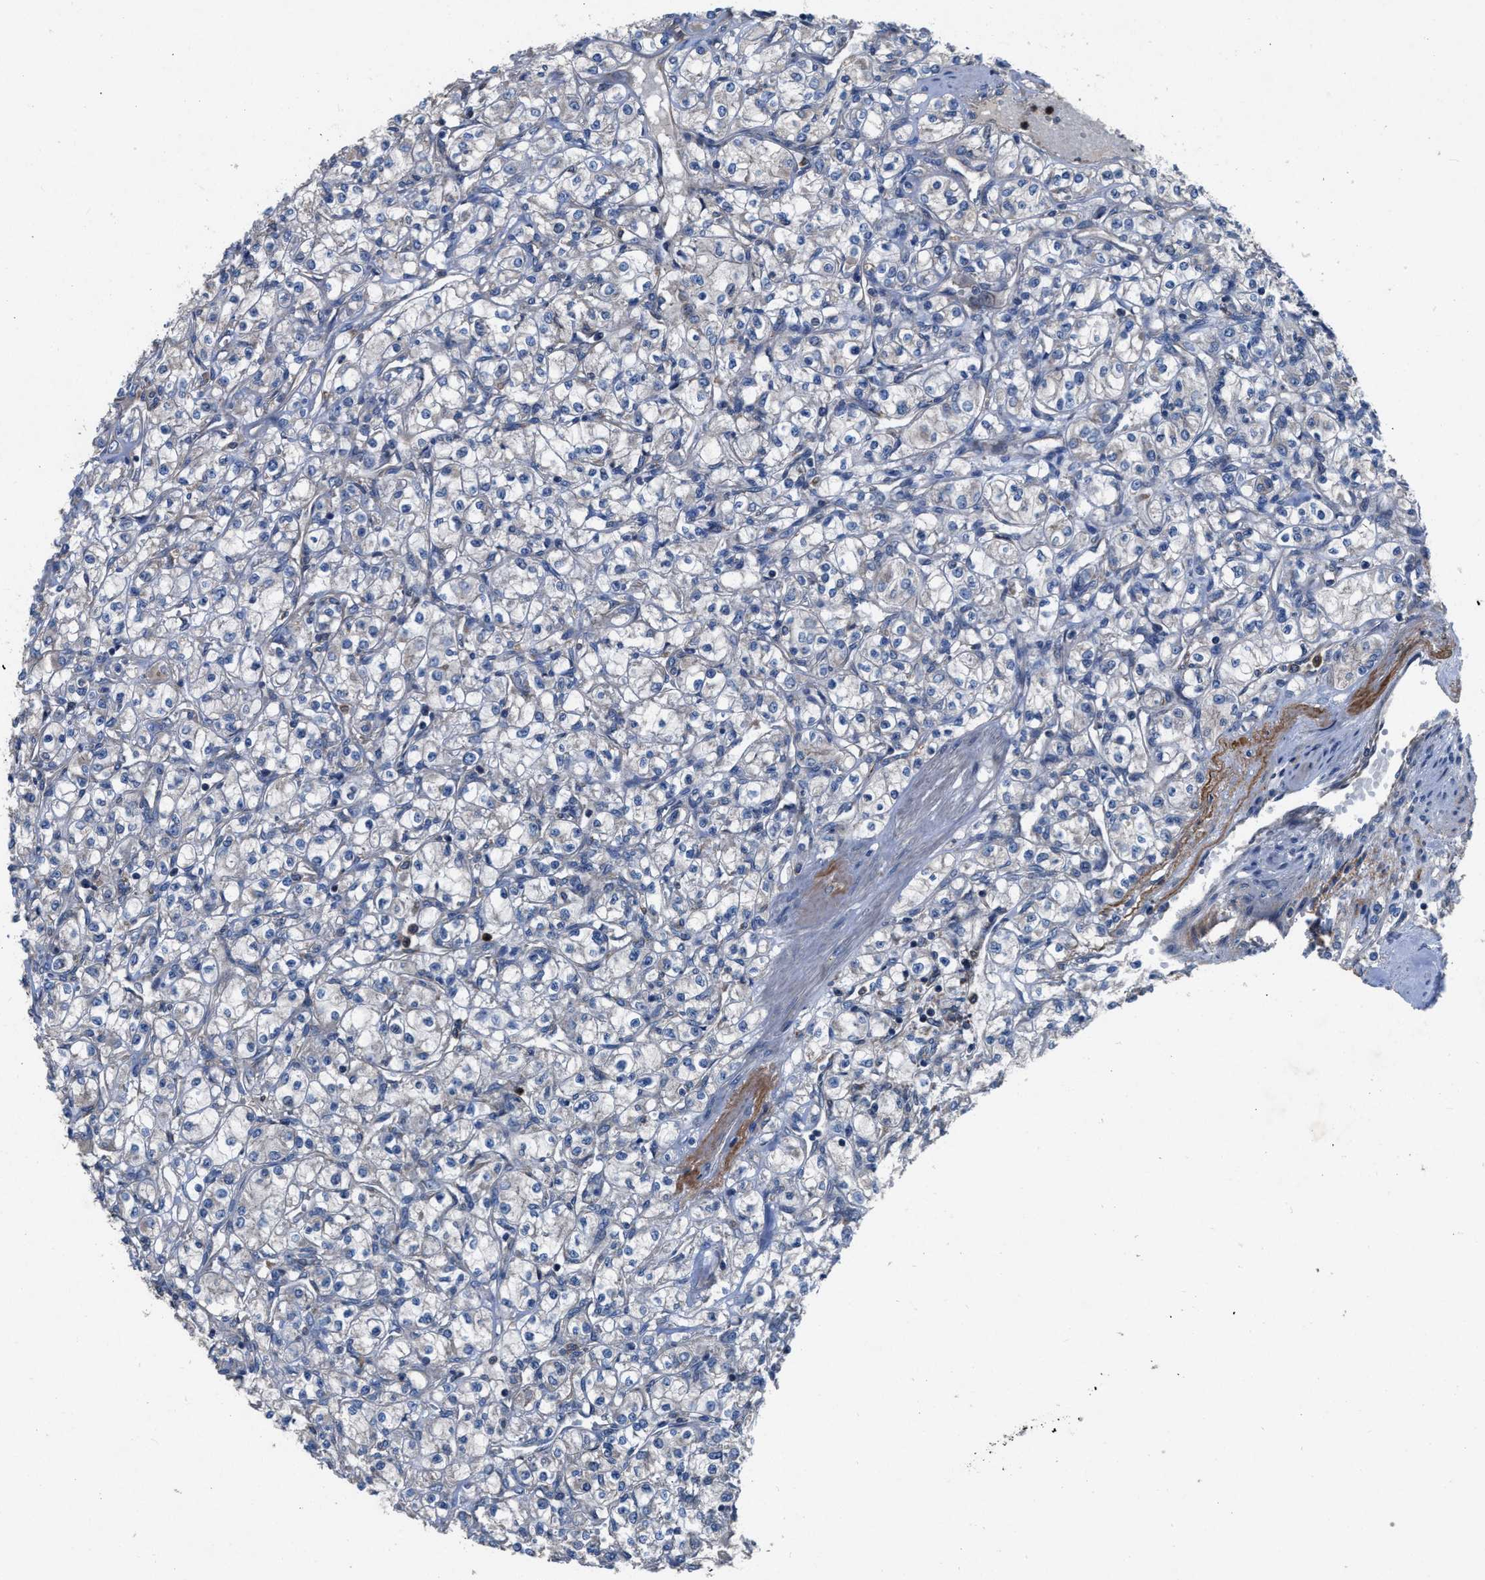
{"staining": {"intensity": "negative", "quantity": "none", "location": "none"}, "tissue": "renal cancer", "cell_type": "Tumor cells", "image_type": "cancer", "snomed": [{"axis": "morphology", "description": "Adenocarcinoma, NOS"}, {"axis": "topography", "description": "Kidney"}], "caption": "High power microscopy image of an IHC photomicrograph of adenocarcinoma (renal), revealing no significant expression in tumor cells. (DAB immunohistochemistry (IHC) visualized using brightfield microscopy, high magnification).", "gene": "USP25", "patient": {"sex": "male", "age": 77}}